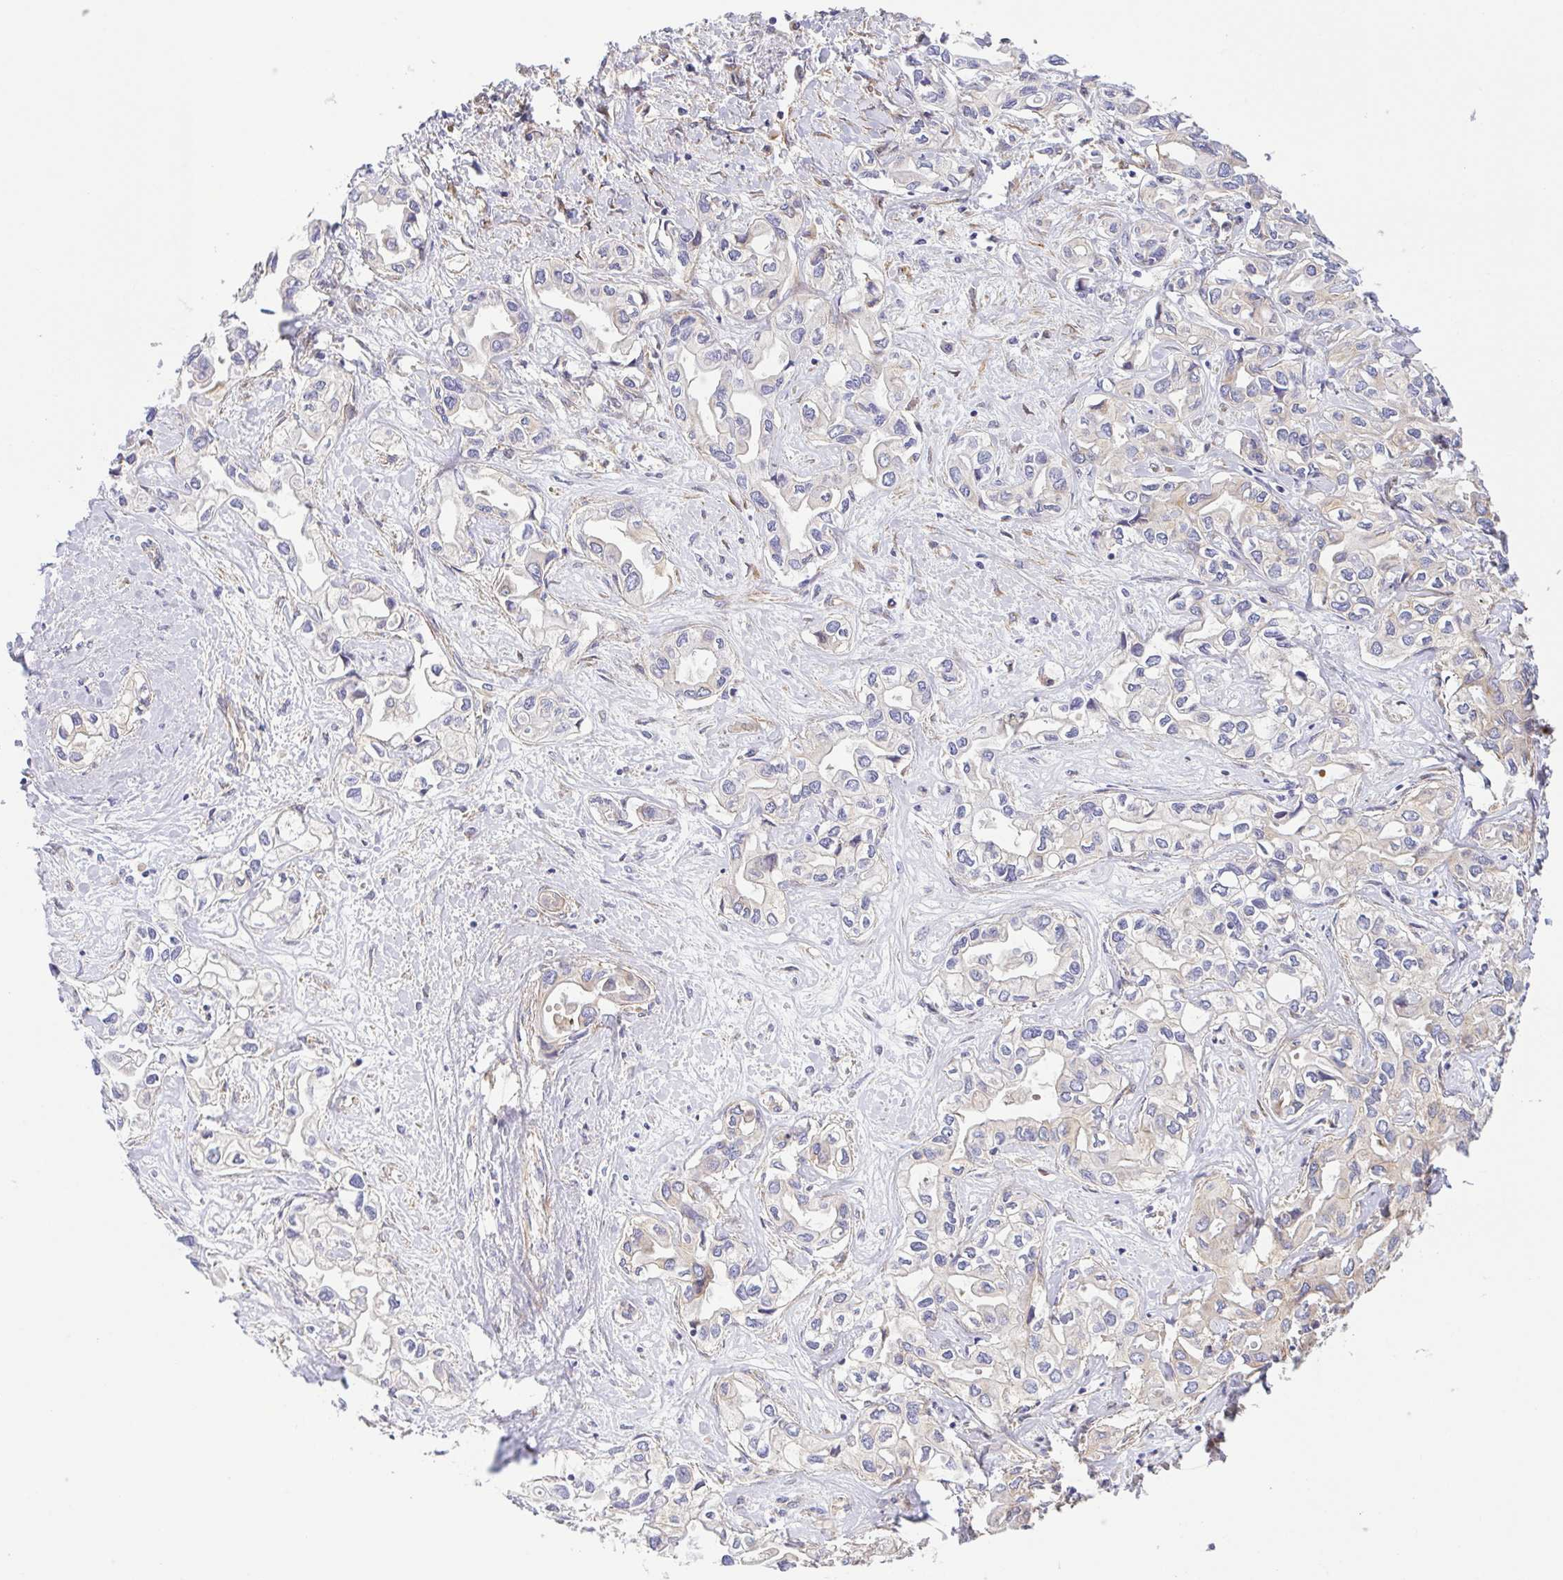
{"staining": {"intensity": "weak", "quantity": "25%-75%", "location": "cytoplasmic/membranous"}, "tissue": "liver cancer", "cell_type": "Tumor cells", "image_type": "cancer", "snomed": [{"axis": "morphology", "description": "Cholangiocarcinoma"}, {"axis": "topography", "description": "Liver"}], "caption": "DAB immunohistochemical staining of human cholangiocarcinoma (liver) exhibits weak cytoplasmic/membranous protein staining in approximately 25%-75% of tumor cells.", "gene": "KIF5B", "patient": {"sex": "female", "age": 64}}